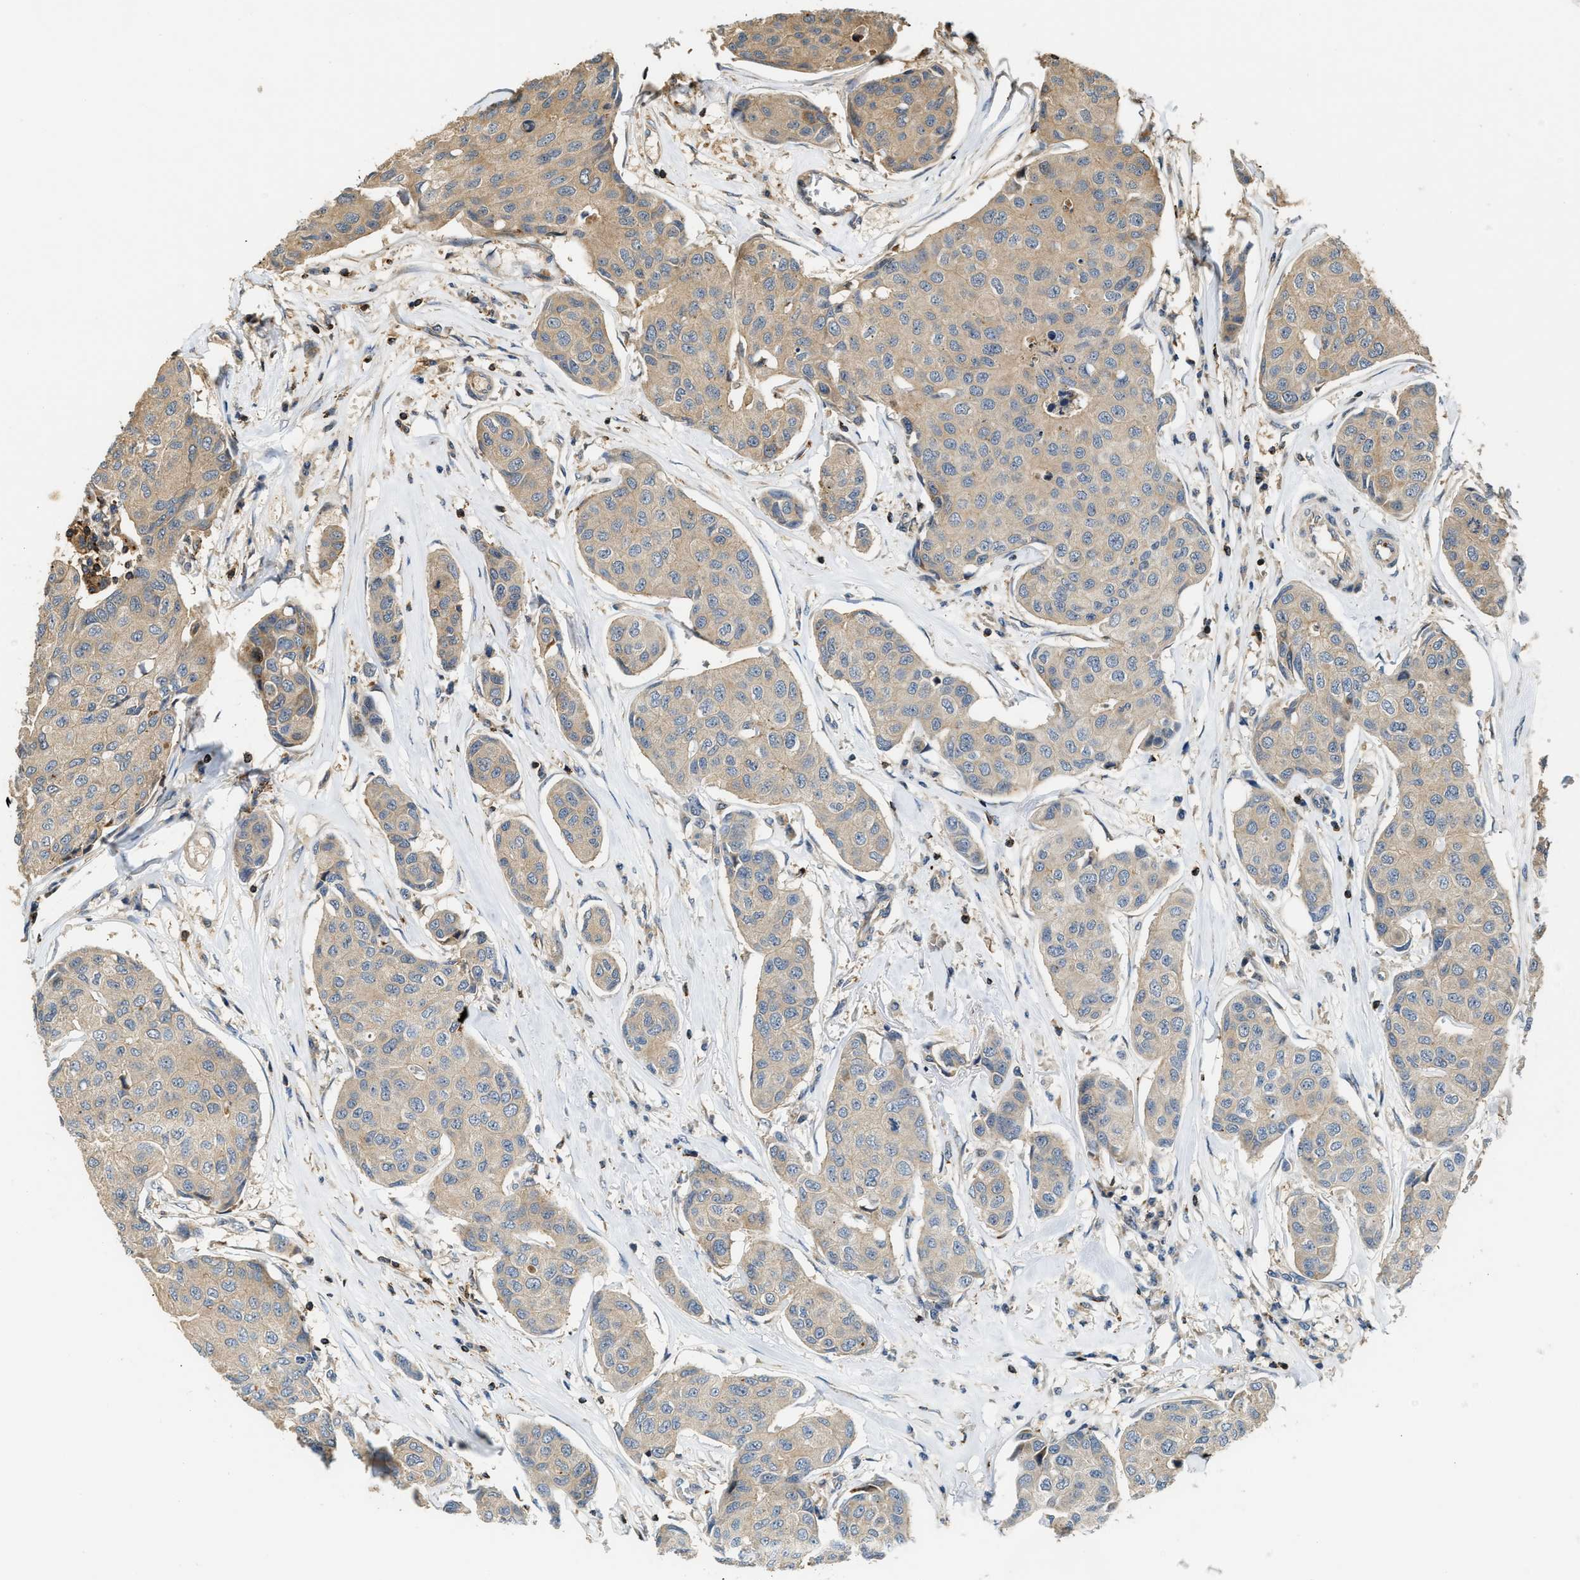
{"staining": {"intensity": "weak", "quantity": ">75%", "location": "cytoplasmic/membranous"}, "tissue": "breast cancer", "cell_type": "Tumor cells", "image_type": "cancer", "snomed": [{"axis": "morphology", "description": "Duct carcinoma"}, {"axis": "topography", "description": "Breast"}], "caption": "Invasive ductal carcinoma (breast) stained with a brown dye shows weak cytoplasmic/membranous positive staining in about >75% of tumor cells.", "gene": "SNX5", "patient": {"sex": "female", "age": 80}}